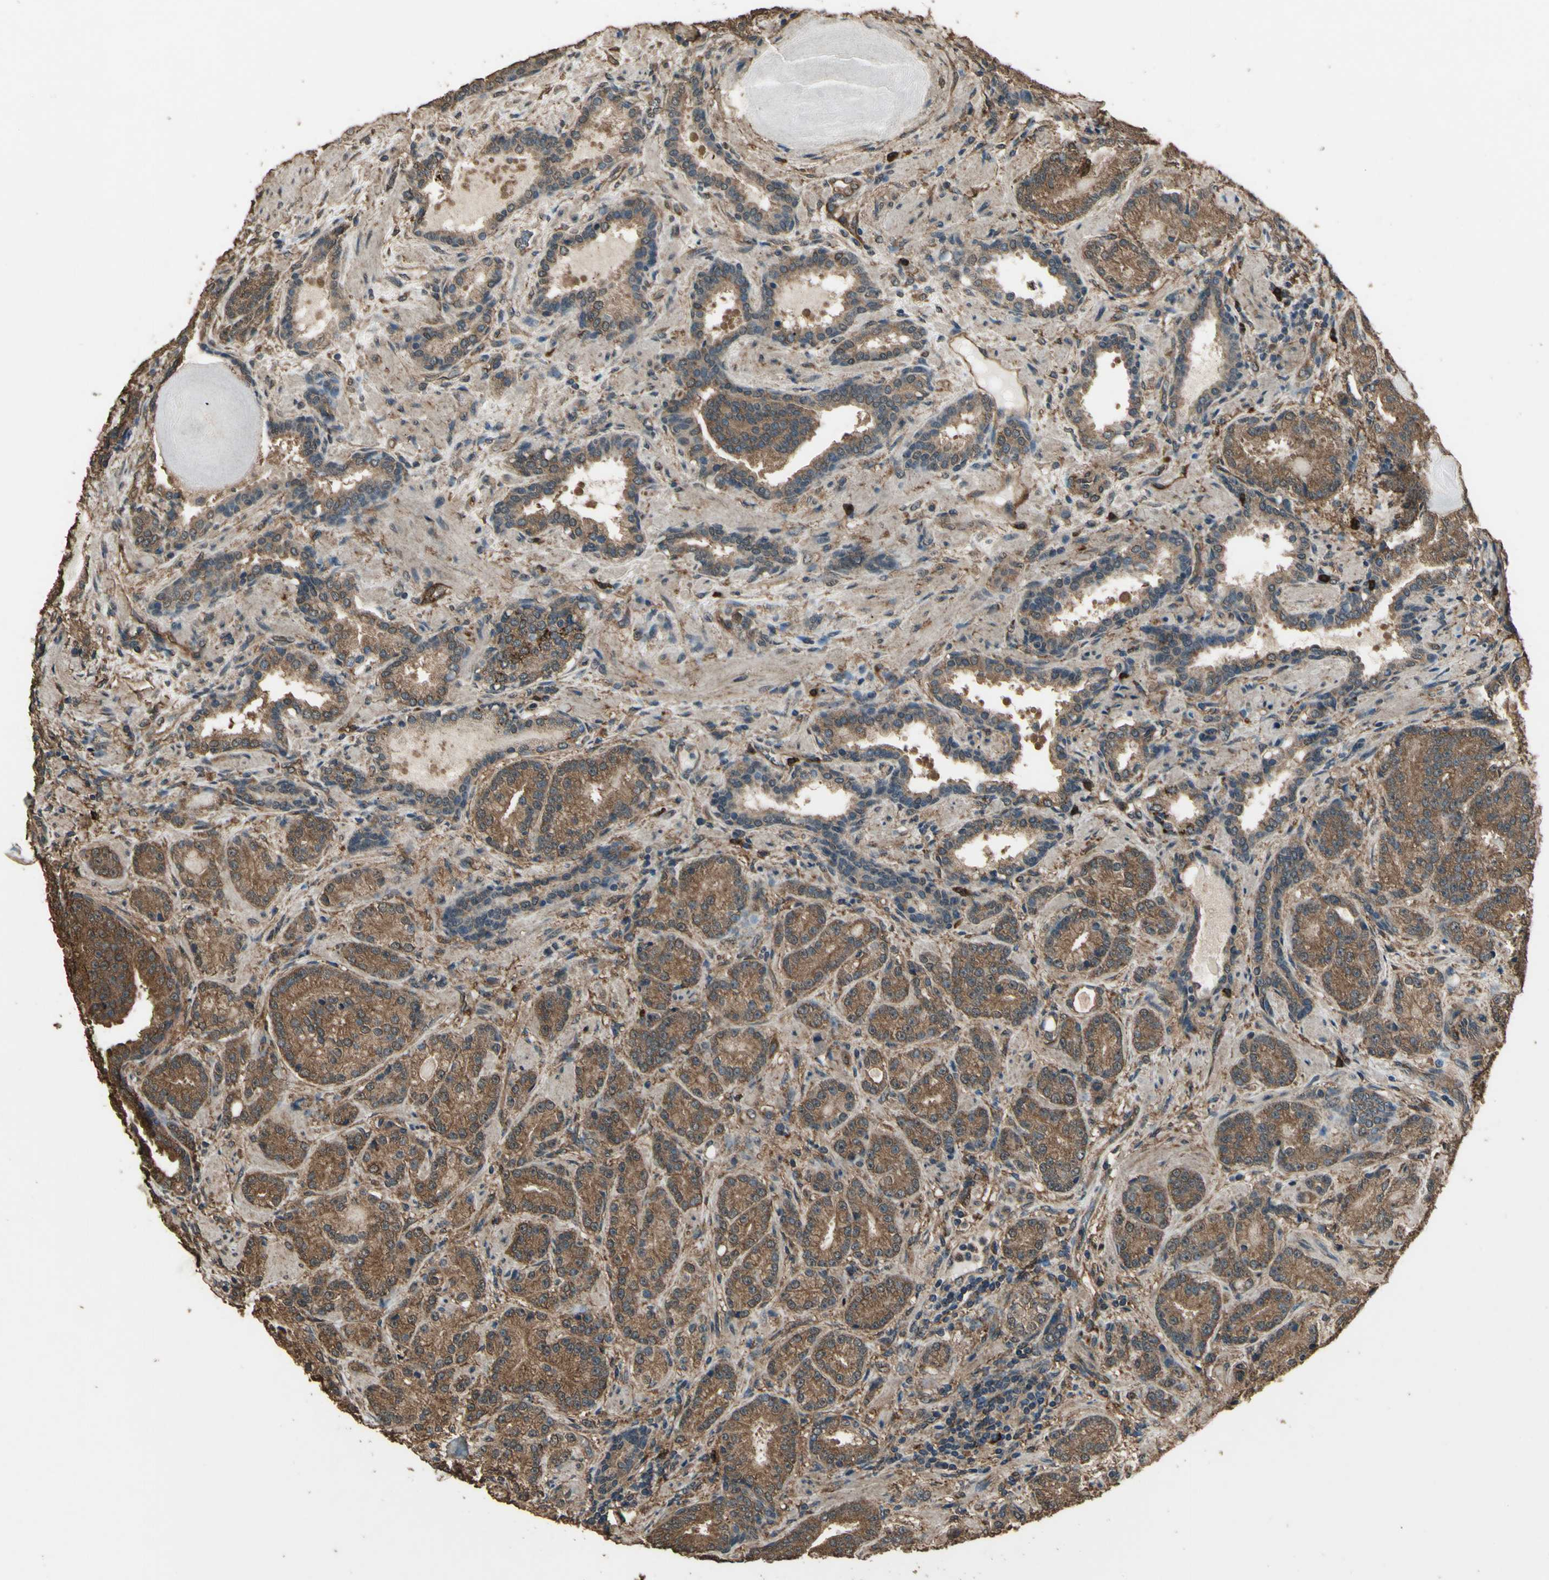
{"staining": {"intensity": "moderate", "quantity": "25%-75%", "location": "cytoplasmic/membranous"}, "tissue": "prostate cancer", "cell_type": "Tumor cells", "image_type": "cancer", "snomed": [{"axis": "morphology", "description": "Adenocarcinoma, High grade"}, {"axis": "topography", "description": "Prostate"}], "caption": "Prostate high-grade adenocarcinoma stained with DAB (3,3'-diaminobenzidine) immunohistochemistry exhibits medium levels of moderate cytoplasmic/membranous staining in approximately 25%-75% of tumor cells.", "gene": "TSPO", "patient": {"sex": "male", "age": 61}}